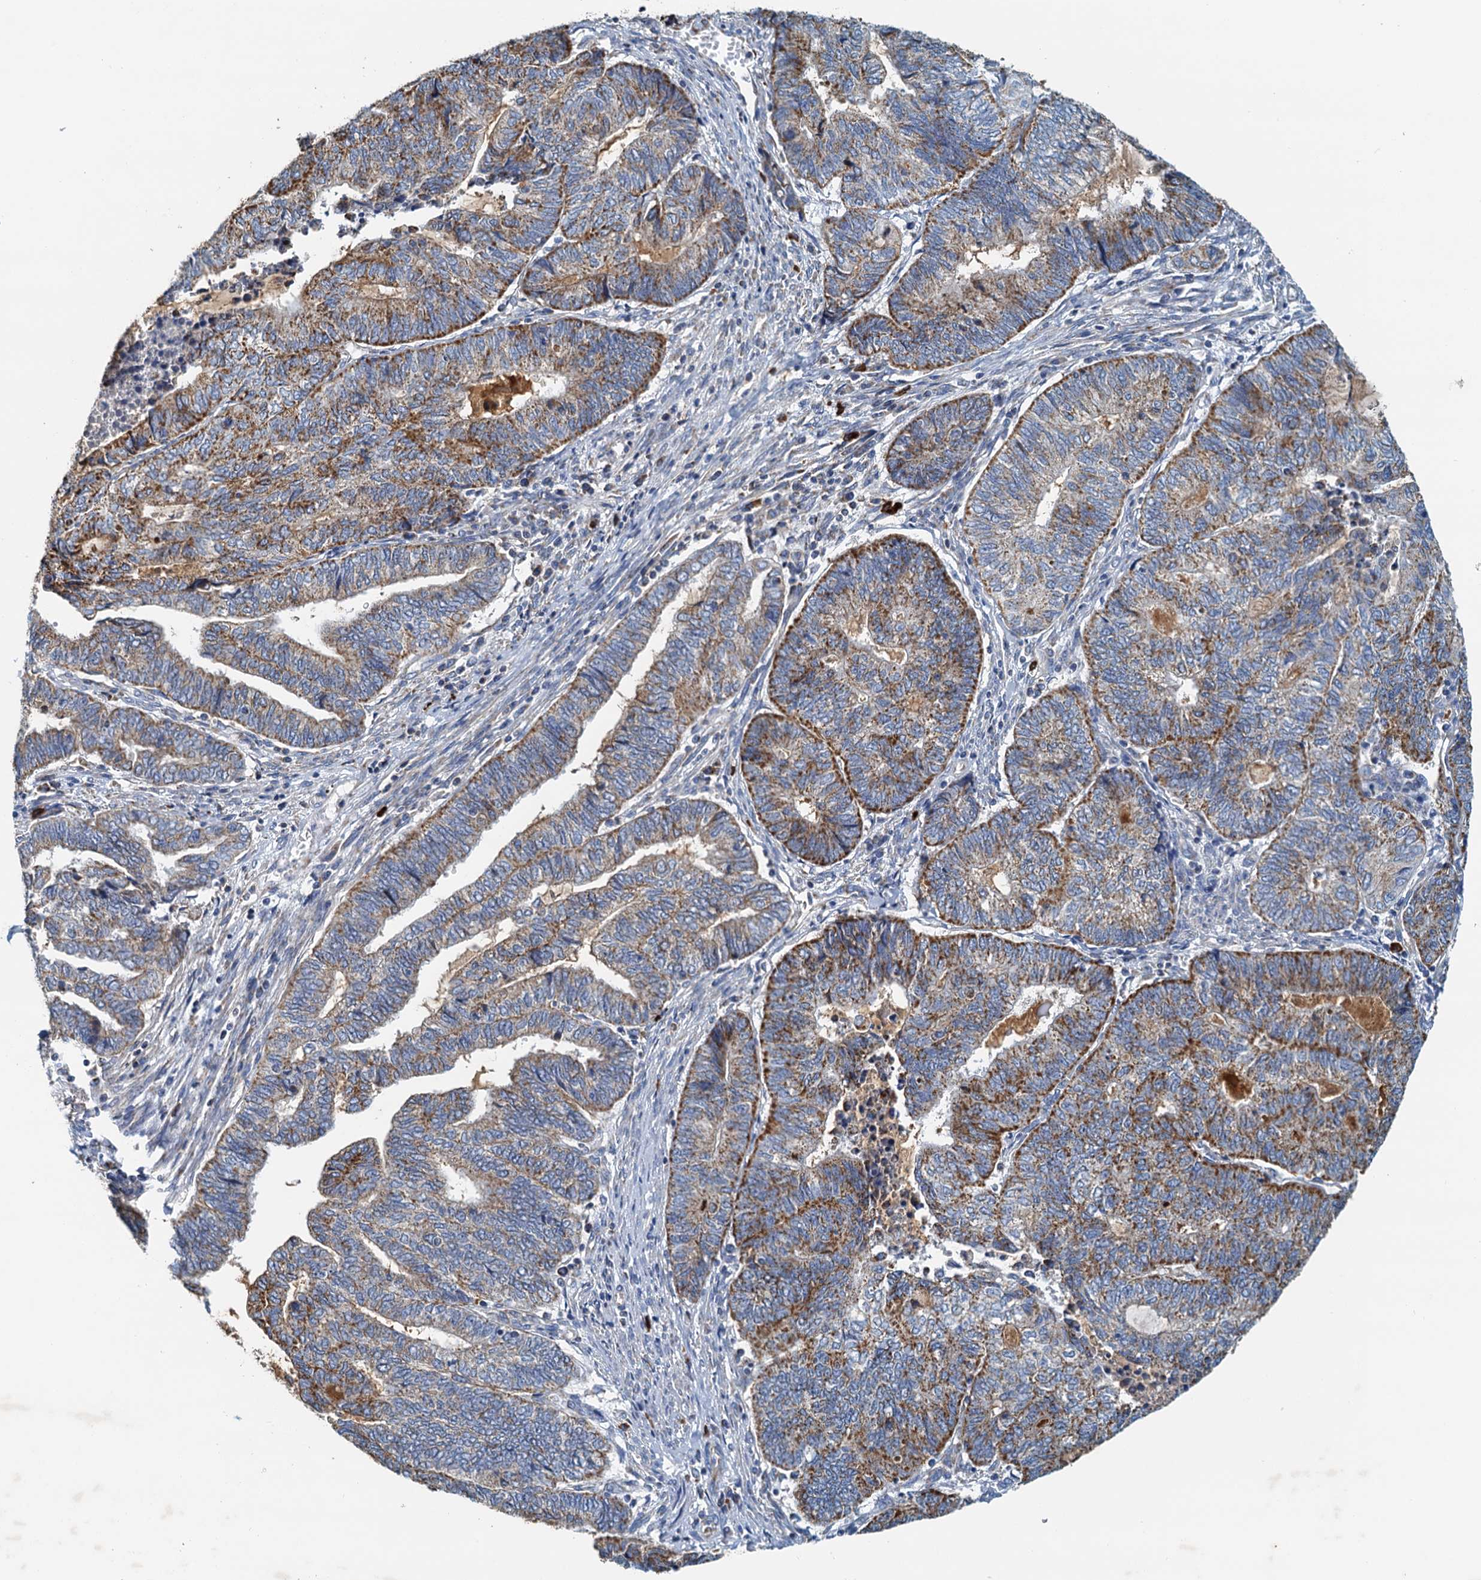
{"staining": {"intensity": "moderate", "quantity": ">75%", "location": "cytoplasmic/membranous"}, "tissue": "endometrial cancer", "cell_type": "Tumor cells", "image_type": "cancer", "snomed": [{"axis": "morphology", "description": "Adenocarcinoma, NOS"}, {"axis": "topography", "description": "Uterus"}, {"axis": "topography", "description": "Endometrium"}], "caption": "High-magnification brightfield microscopy of endometrial cancer (adenocarcinoma) stained with DAB (brown) and counterstained with hematoxylin (blue). tumor cells exhibit moderate cytoplasmic/membranous positivity is seen in about>75% of cells.", "gene": "POC1A", "patient": {"sex": "female", "age": 70}}